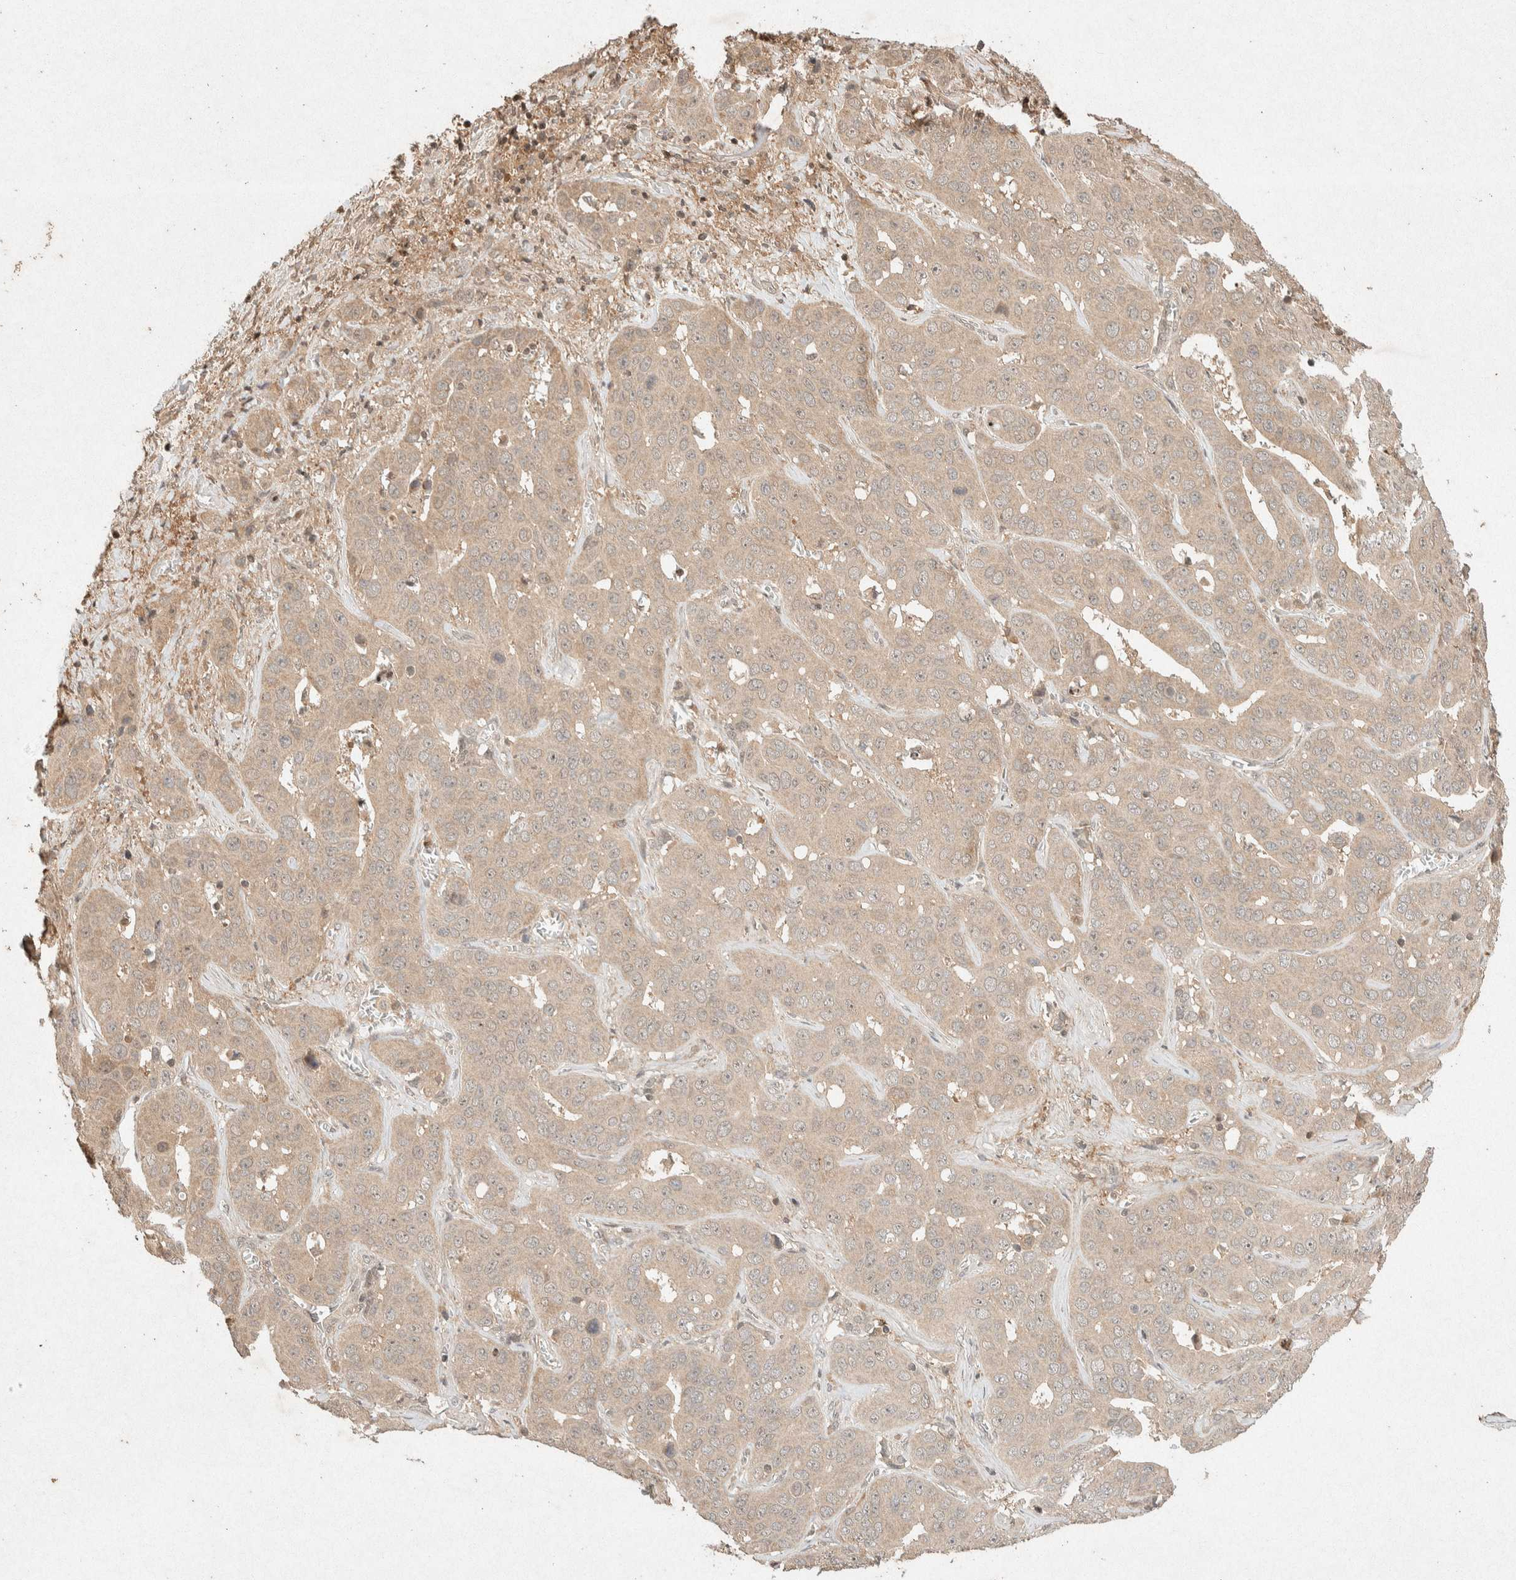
{"staining": {"intensity": "weak", "quantity": ">75%", "location": "cytoplasmic/membranous"}, "tissue": "liver cancer", "cell_type": "Tumor cells", "image_type": "cancer", "snomed": [{"axis": "morphology", "description": "Cholangiocarcinoma"}, {"axis": "topography", "description": "Liver"}], "caption": "Immunohistochemical staining of liver cancer reveals low levels of weak cytoplasmic/membranous positivity in about >75% of tumor cells.", "gene": "THRA", "patient": {"sex": "female", "age": 52}}